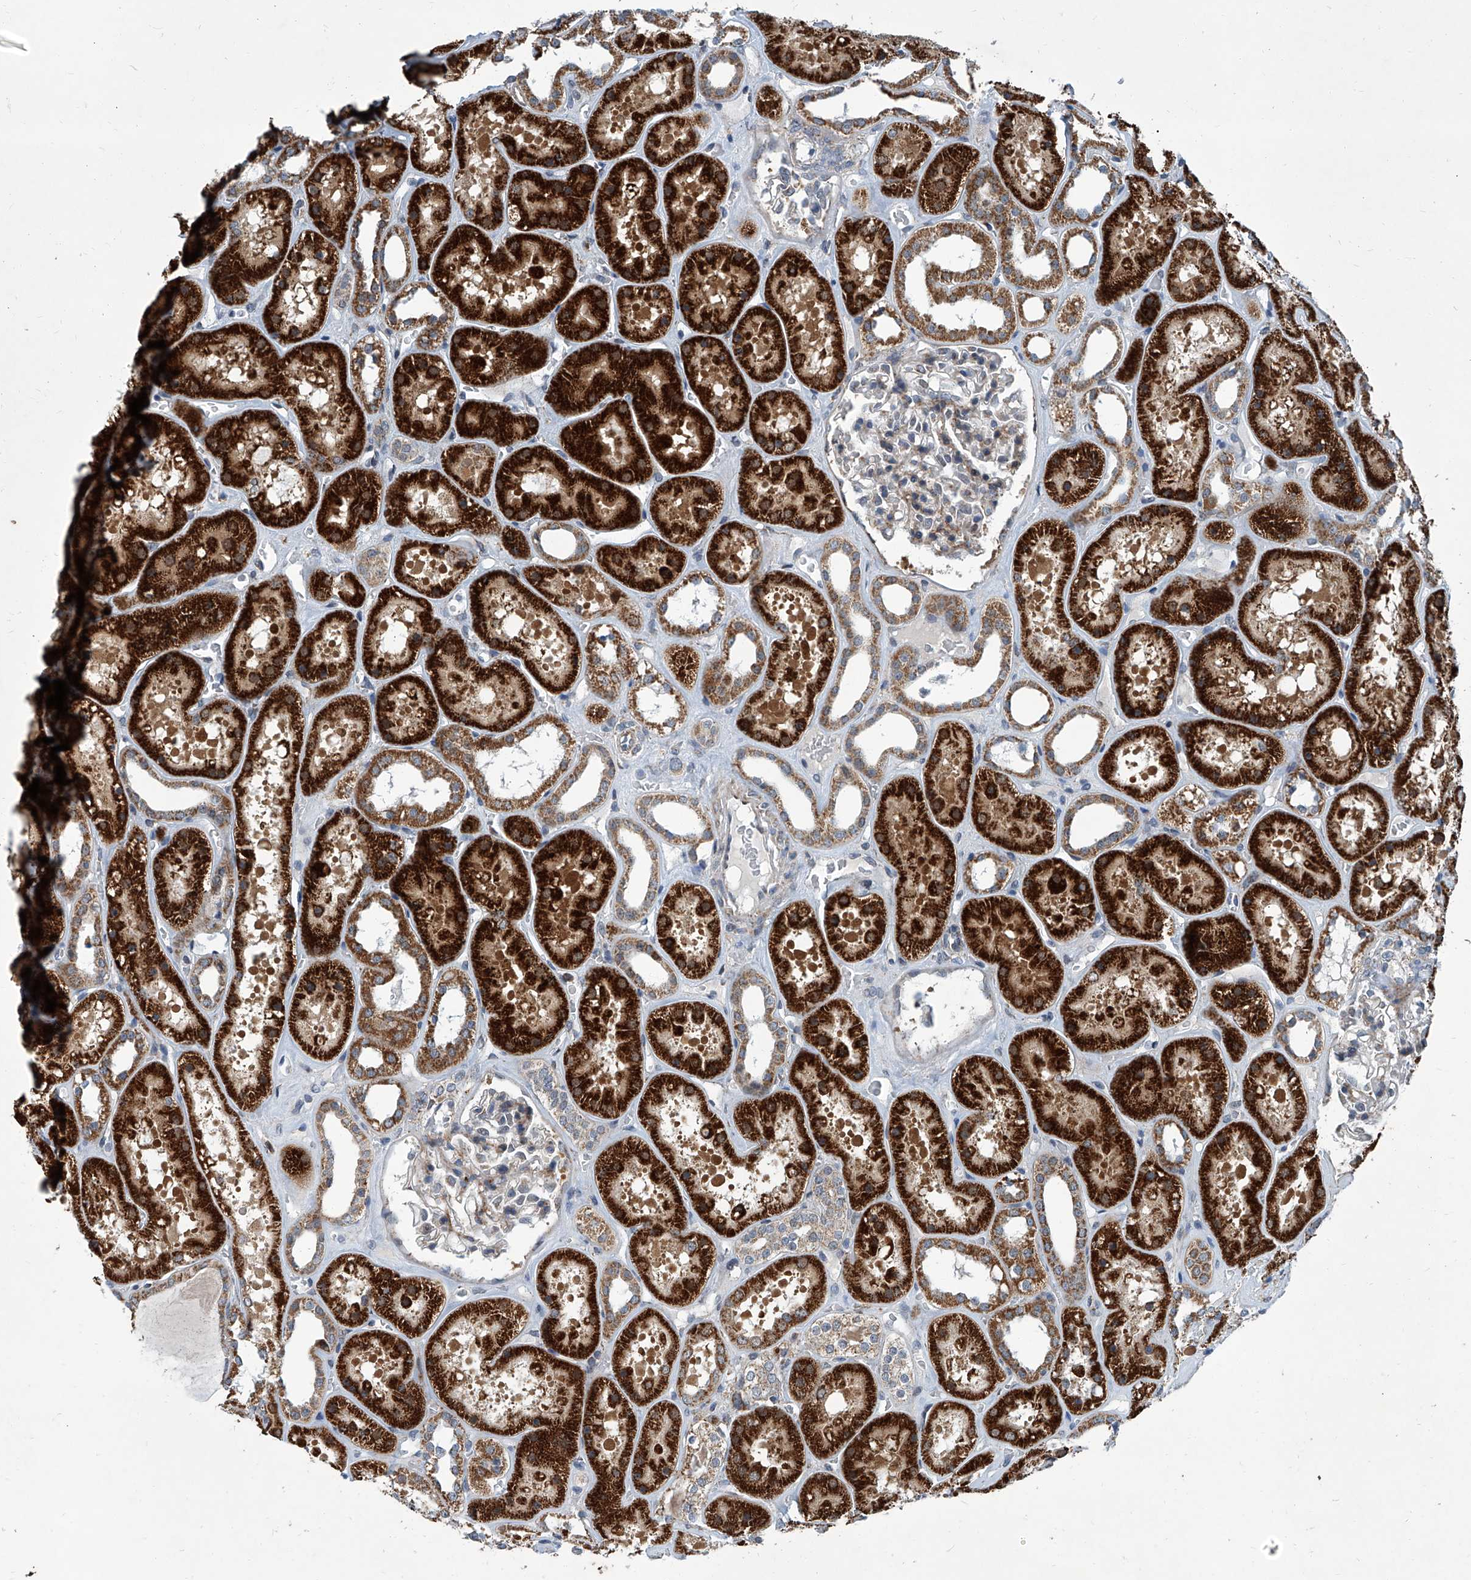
{"staining": {"intensity": "weak", "quantity": "<25%", "location": "cytoplasmic/membranous"}, "tissue": "kidney", "cell_type": "Cells in glomeruli", "image_type": "normal", "snomed": [{"axis": "morphology", "description": "Normal tissue, NOS"}, {"axis": "topography", "description": "Kidney"}], "caption": "Immunohistochemistry (IHC) histopathology image of benign kidney: kidney stained with DAB (3,3'-diaminobenzidine) reveals no significant protein expression in cells in glomeruli. (DAB immunohistochemistry, high magnification).", "gene": "USP48", "patient": {"sex": "female", "age": 41}}